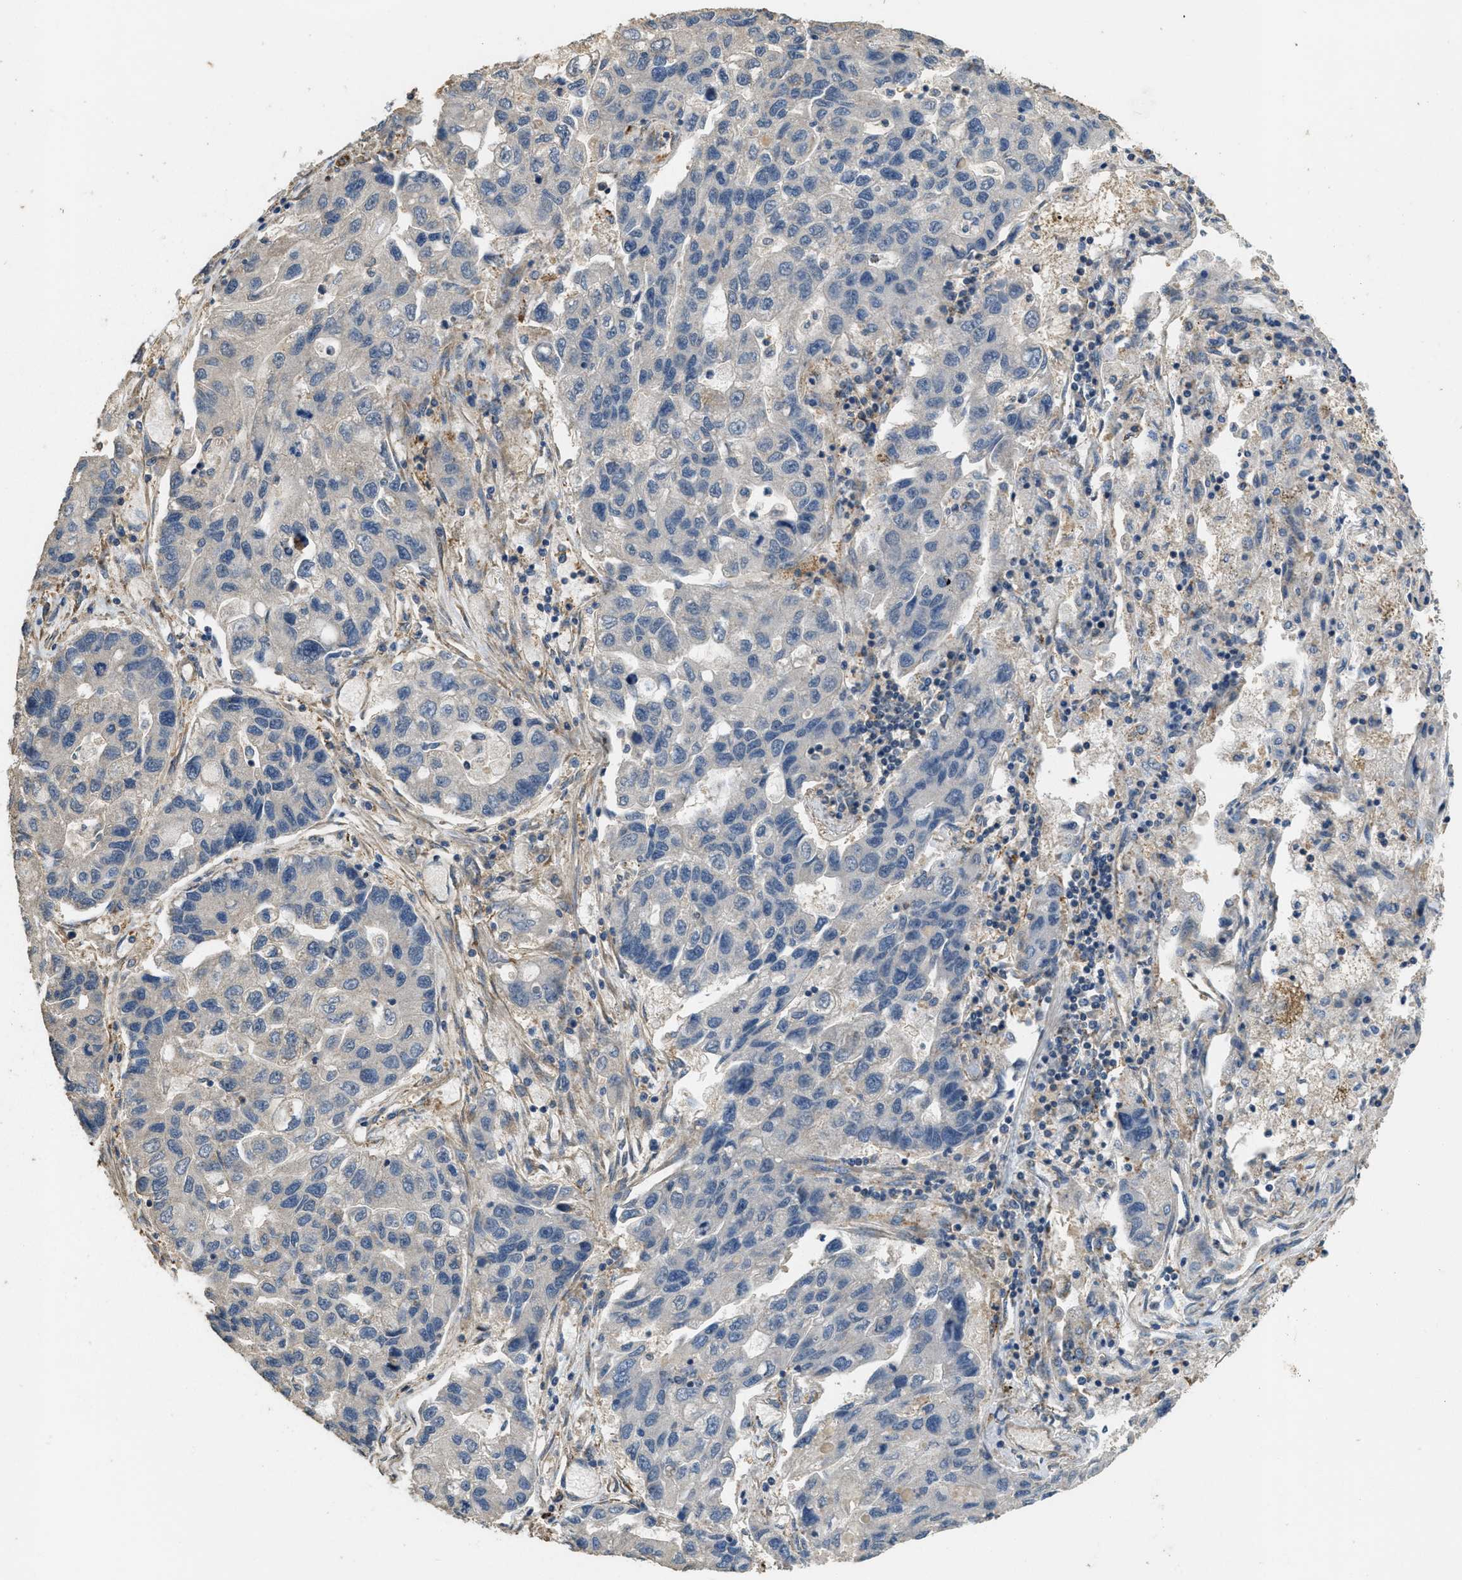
{"staining": {"intensity": "negative", "quantity": "none", "location": "none"}, "tissue": "lung cancer", "cell_type": "Tumor cells", "image_type": "cancer", "snomed": [{"axis": "morphology", "description": "Adenocarcinoma, NOS"}, {"axis": "topography", "description": "Lung"}], "caption": "This micrograph is of lung adenocarcinoma stained with immunohistochemistry to label a protein in brown with the nuclei are counter-stained blue. There is no staining in tumor cells.", "gene": "THBS2", "patient": {"sex": "female", "age": 51}}